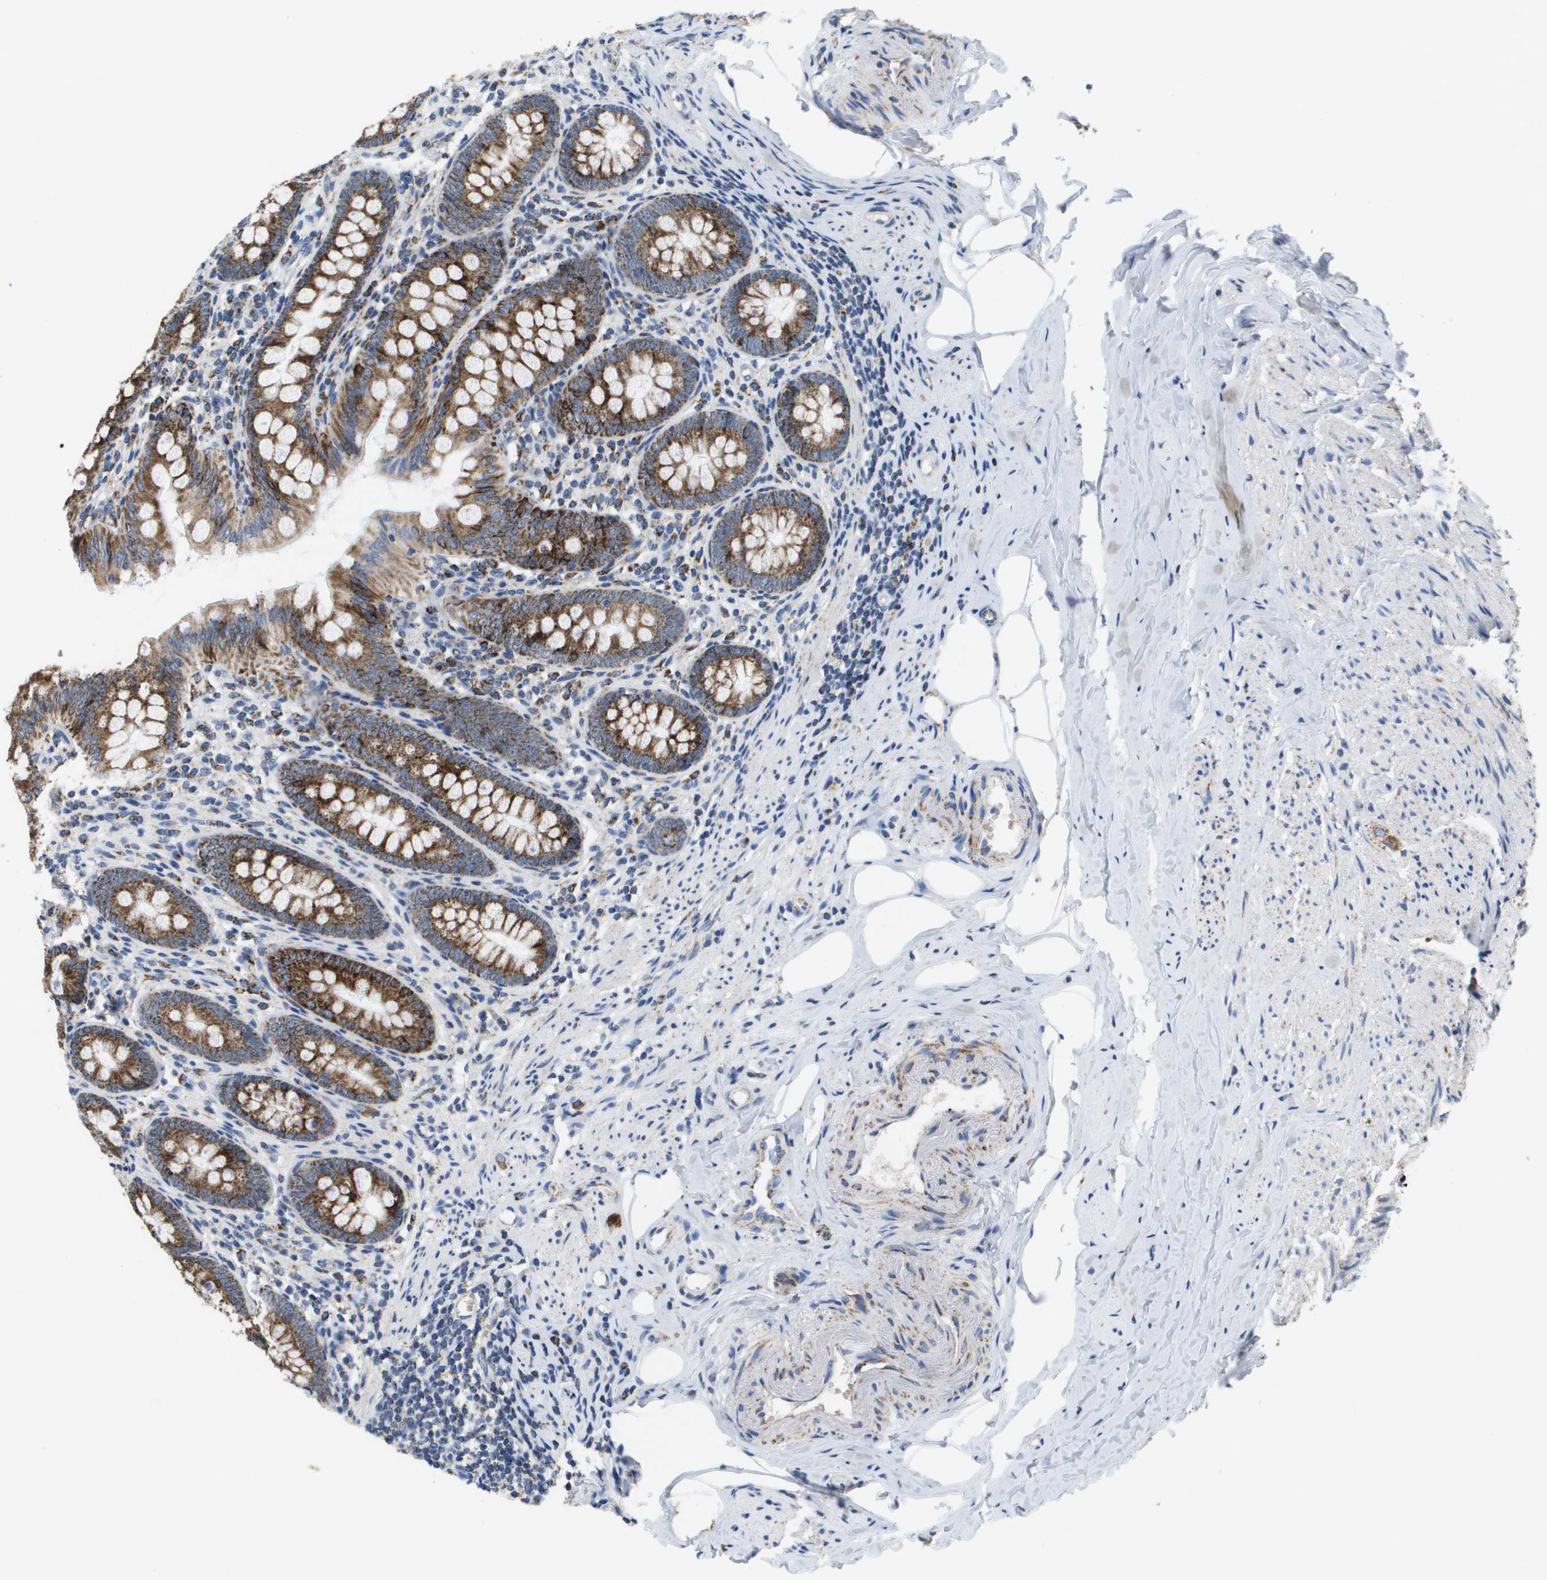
{"staining": {"intensity": "strong", "quantity": ">75%", "location": "cytoplasmic/membranous"}, "tissue": "appendix", "cell_type": "Glandular cells", "image_type": "normal", "snomed": [{"axis": "morphology", "description": "Normal tissue, NOS"}, {"axis": "topography", "description": "Appendix"}], "caption": "Glandular cells exhibit high levels of strong cytoplasmic/membranous expression in about >75% of cells in normal appendix.", "gene": "ATP5F1B", "patient": {"sex": "female", "age": 77}}